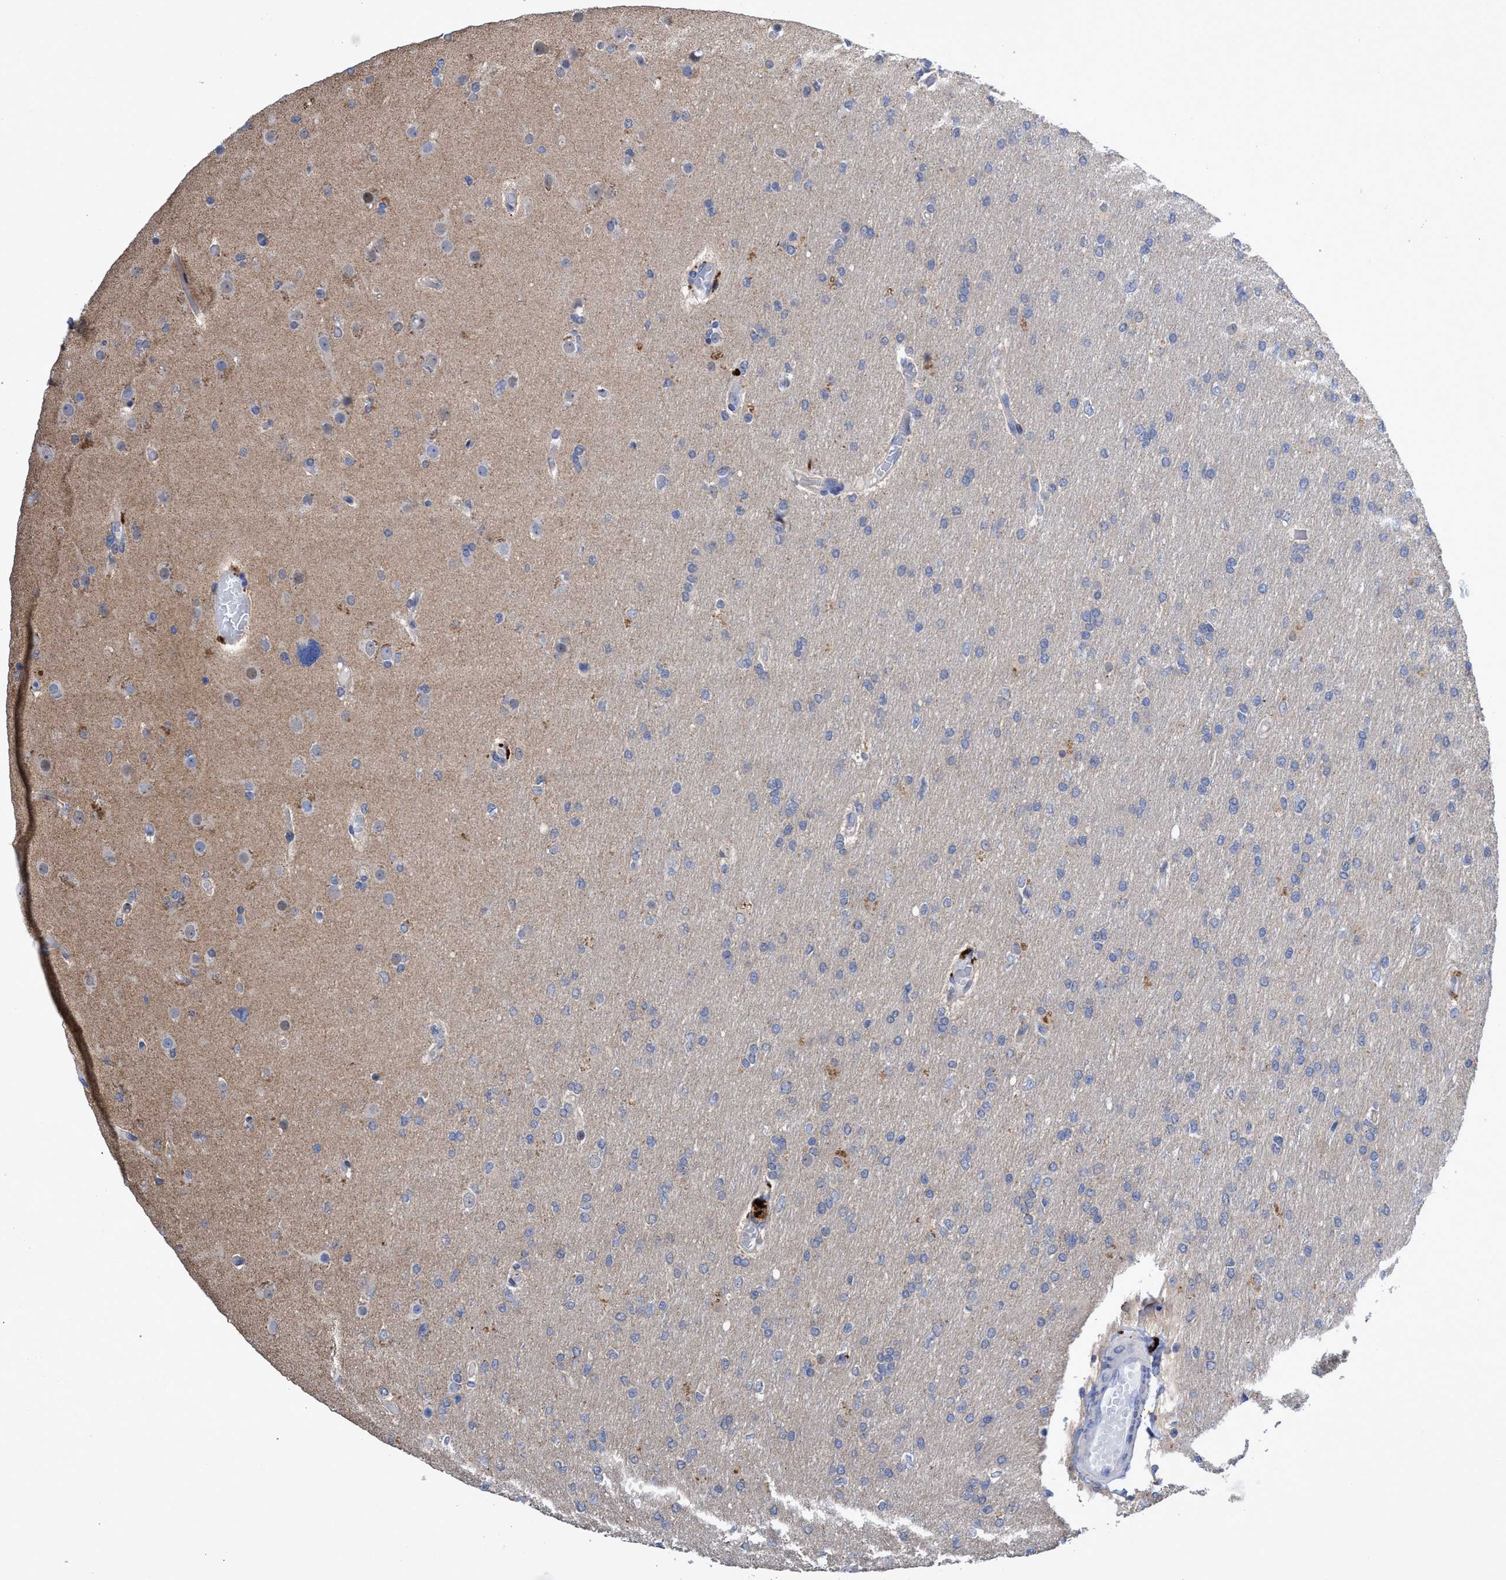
{"staining": {"intensity": "negative", "quantity": "none", "location": "none"}, "tissue": "glioma", "cell_type": "Tumor cells", "image_type": "cancer", "snomed": [{"axis": "morphology", "description": "Glioma, malignant, High grade"}, {"axis": "topography", "description": "Cerebral cortex"}], "caption": "Micrograph shows no protein expression in tumor cells of malignant high-grade glioma tissue.", "gene": "SVEP1", "patient": {"sex": "female", "age": 36}}